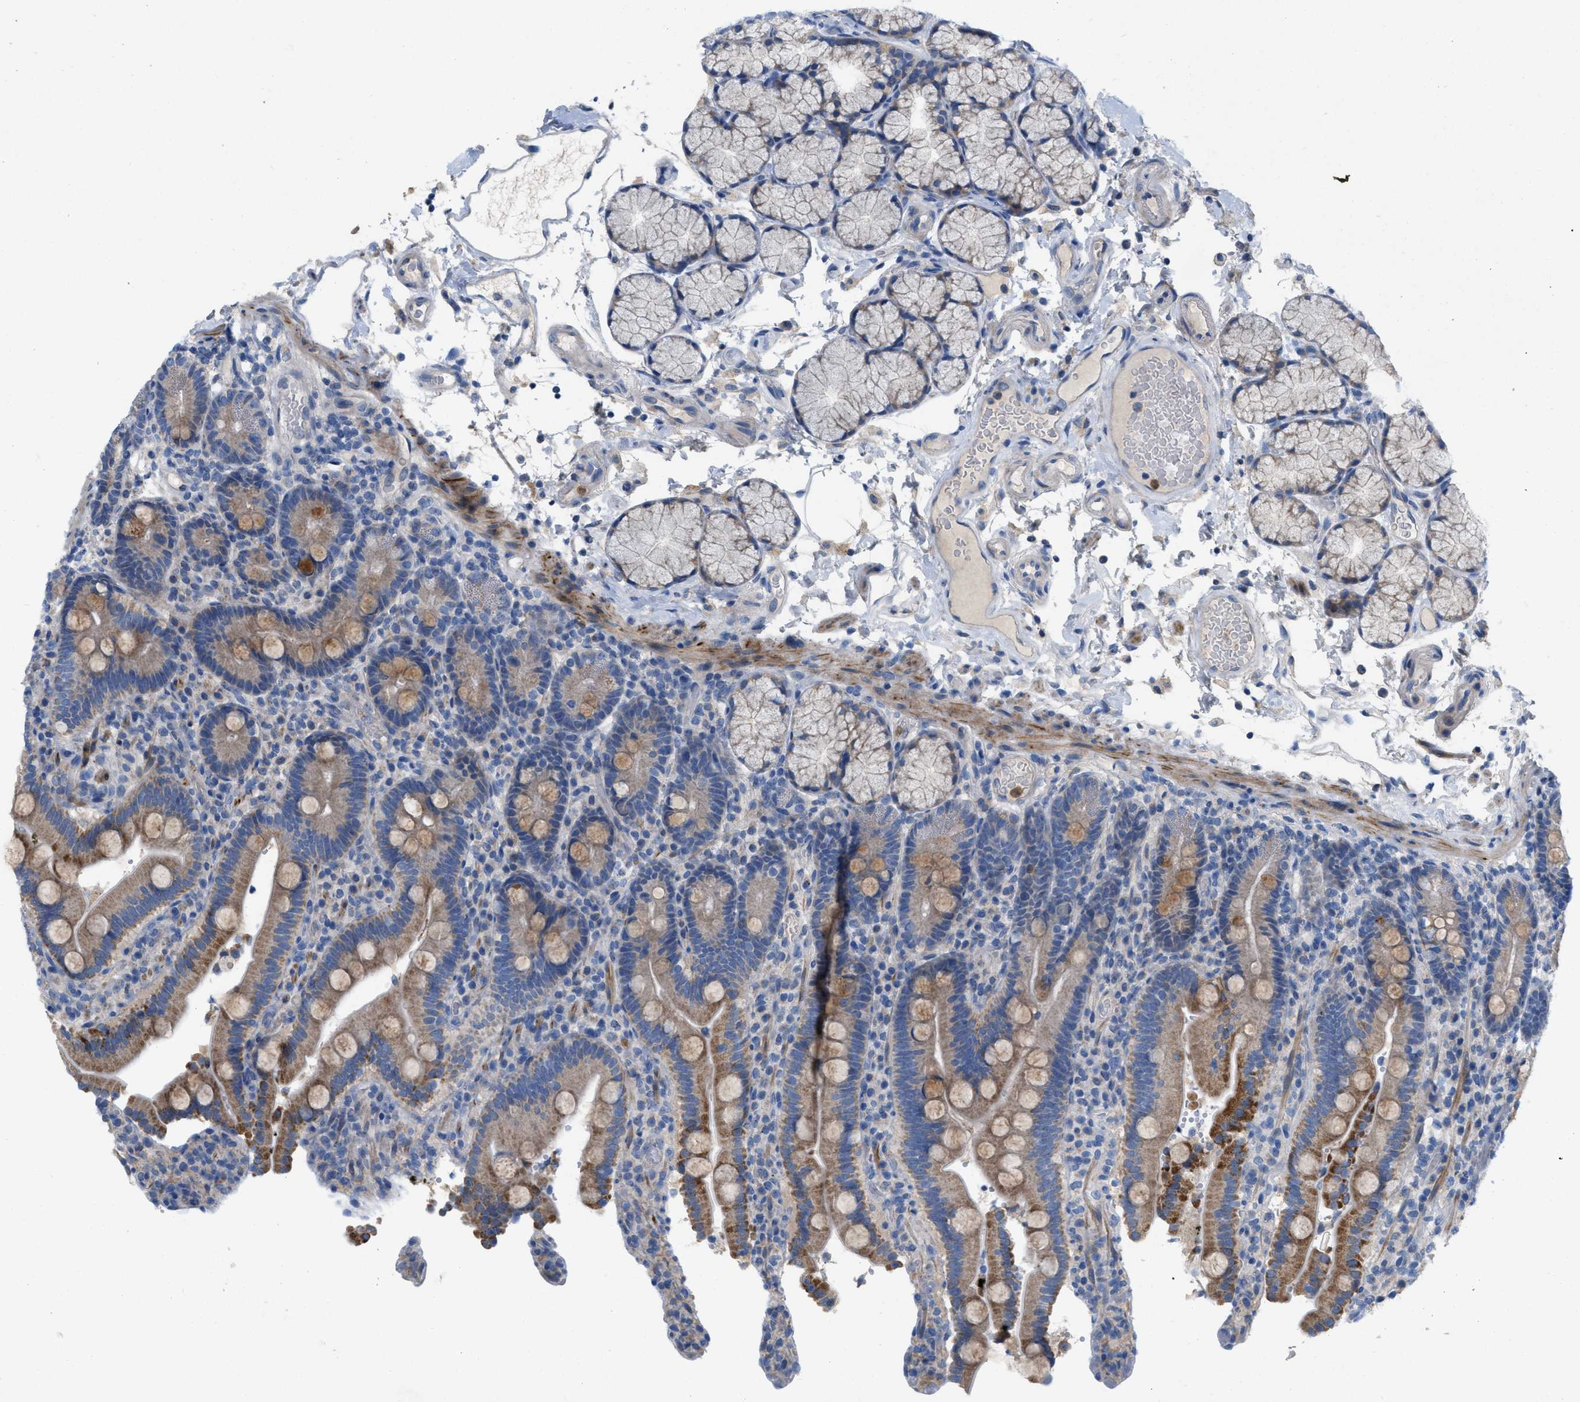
{"staining": {"intensity": "moderate", "quantity": ">75%", "location": "cytoplasmic/membranous"}, "tissue": "duodenum", "cell_type": "Glandular cells", "image_type": "normal", "snomed": [{"axis": "morphology", "description": "Normal tissue, NOS"}, {"axis": "topography", "description": "Small intestine, NOS"}], "caption": "Immunohistochemistry histopathology image of benign human duodenum stained for a protein (brown), which demonstrates medium levels of moderate cytoplasmic/membranous positivity in approximately >75% of glandular cells.", "gene": "PLPPR5", "patient": {"sex": "female", "age": 71}}